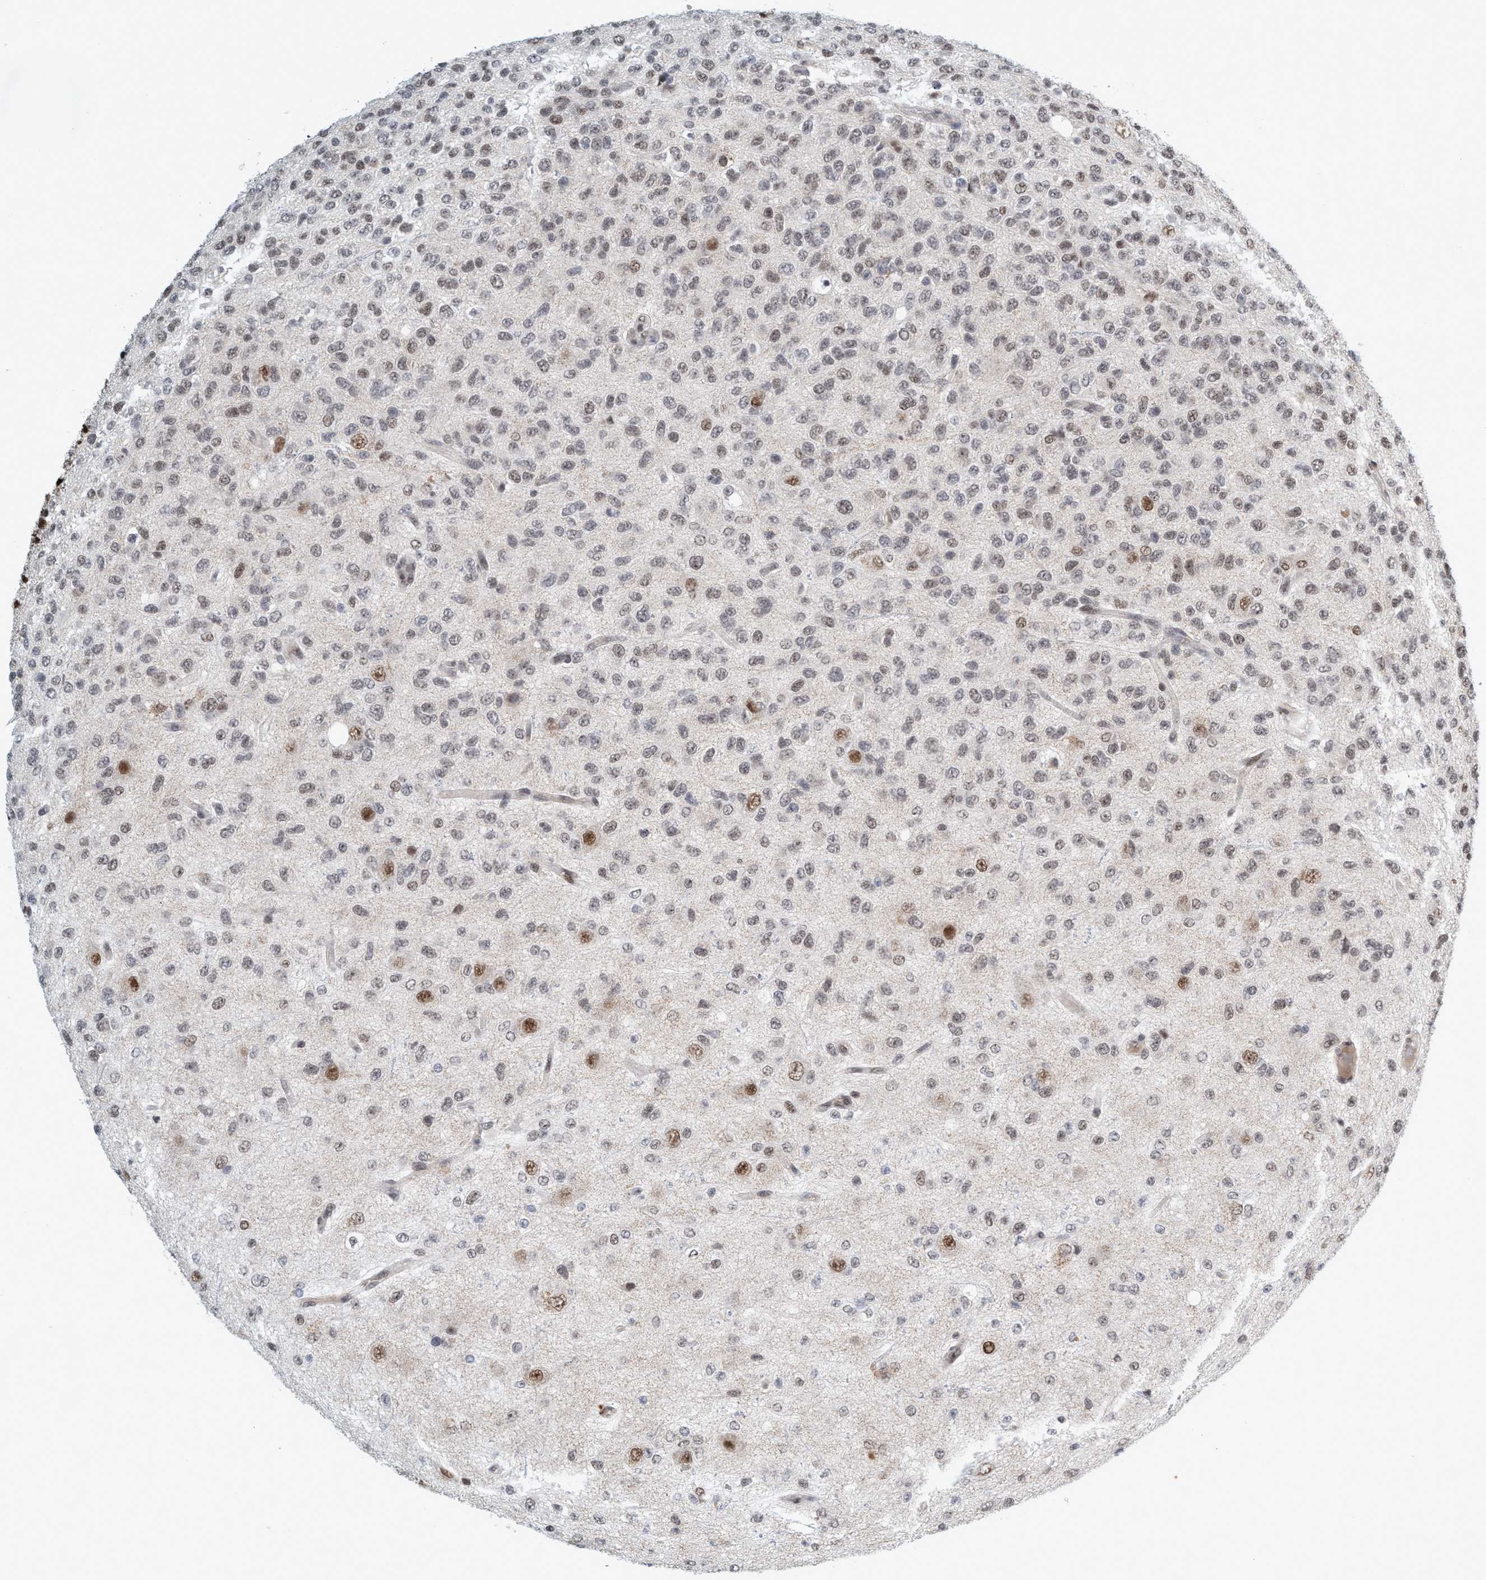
{"staining": {"intensity": "moderate", "quantity": "<25%", "location": "nuclear"}, "tissue": "glioma", "cell_type": "Tumor cells", "image_type": "cancer", "snomed": [{"axis": "morphology", "description": "Glioma, malignant, High grade"}, {"axis": "topography", "description": "pancreas cauda"}], "caption": "A brown stain shows moderate nuclear positivity of a protein in human high-grade glioma (malignant) tumor cells.", "gene": "SMCR8", "patient": {"sex": "male", "age": 60}}